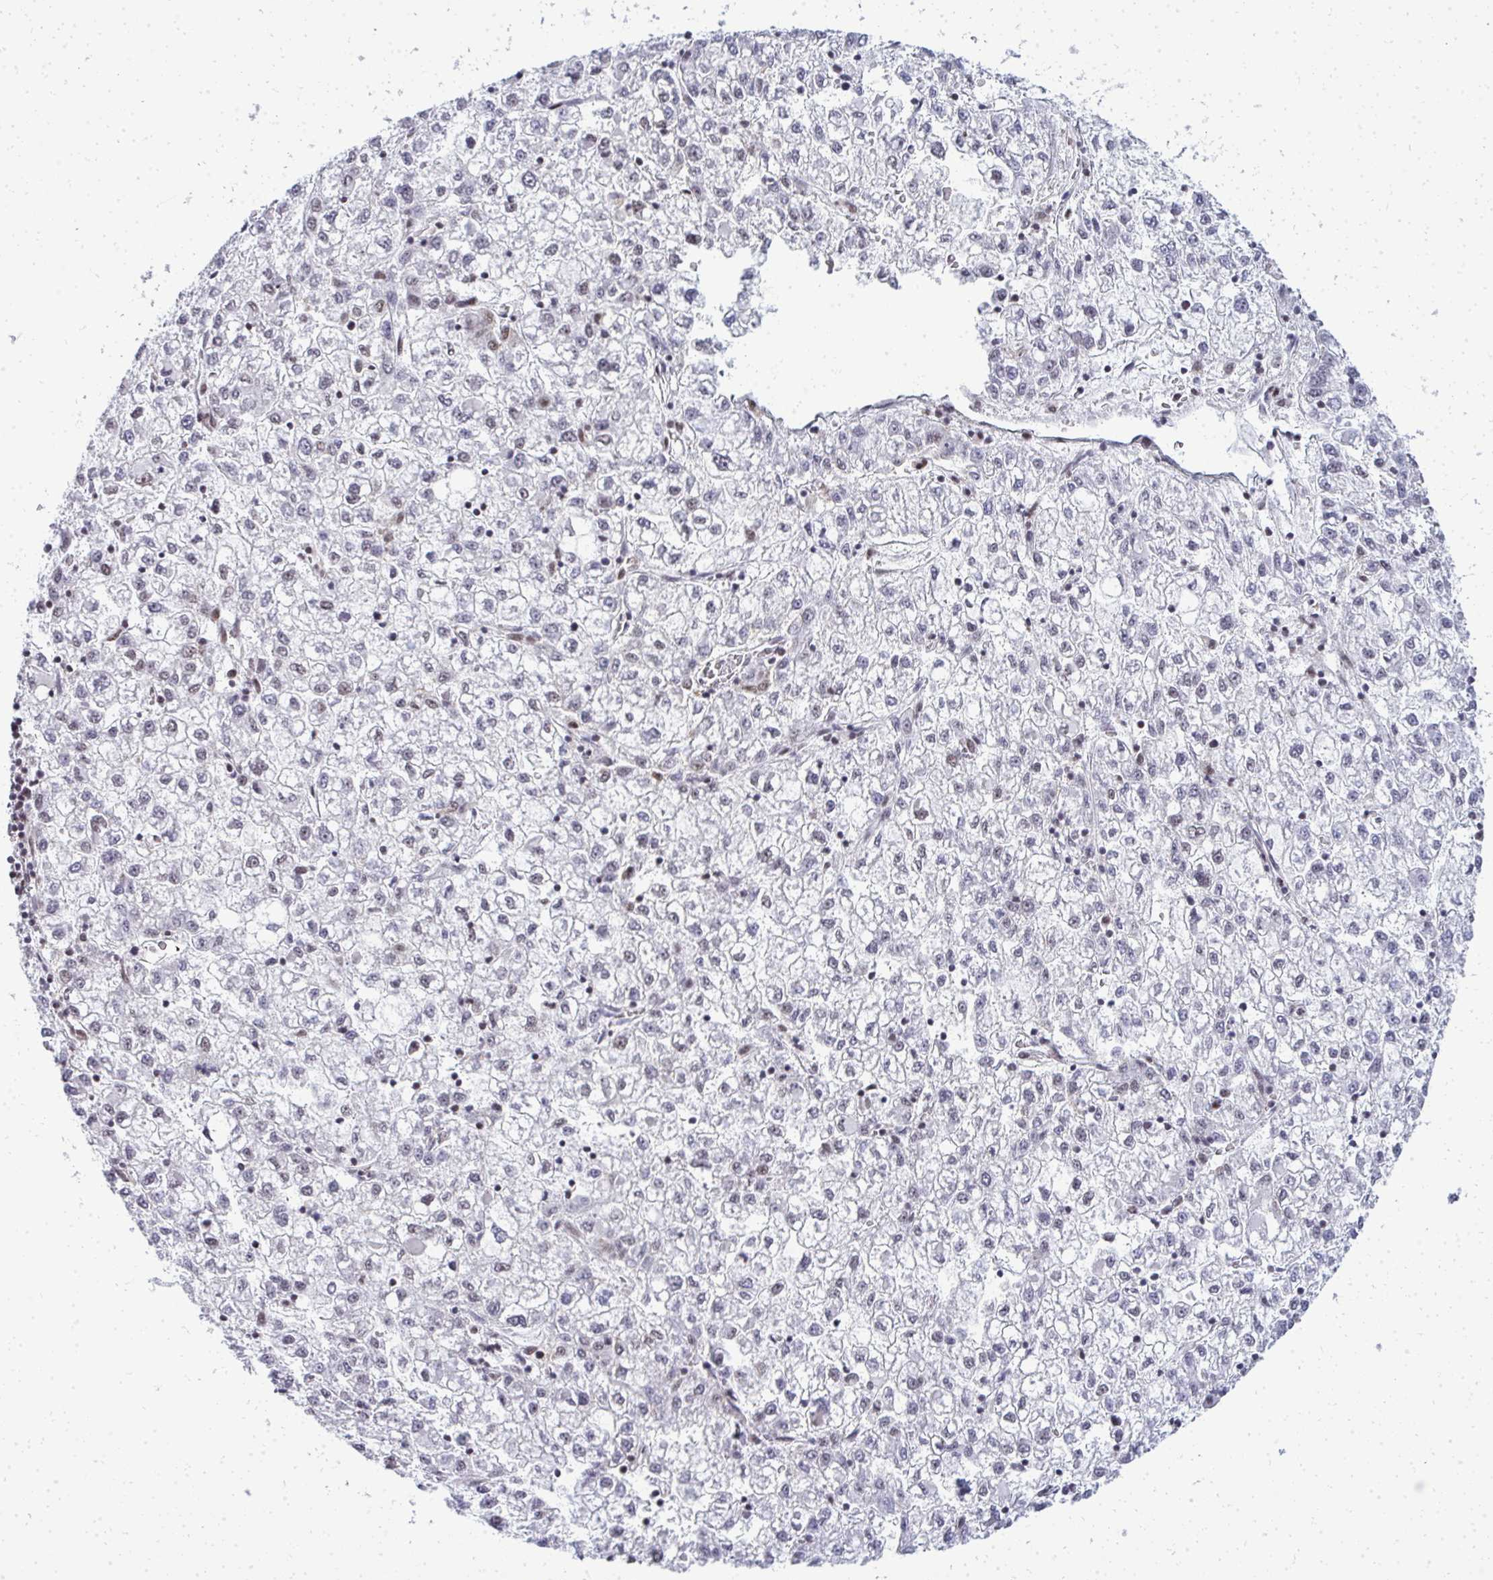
{"staining": {"intensity": "weak", "quantity": "<25%", "location": "nuclear"}, "tissue": "liver cancer", "cell_type": "Tumor cells", "image_type": "cancer", "snomed": [{"axis": "morphology", "description": "Carcinoma, Hepatocellular, NOS"}, {"axis": "topography", "description": "Liver"}], "caption": "This photomicrograph is of liver cancer stained with immunohistochemistry (IHC) to label a protein in brown with the nuclei are counter-stained blue. There is no expression in tumor cells.", "gene": "SIRT7", "patient": {"sex": "male", "age": 40}}